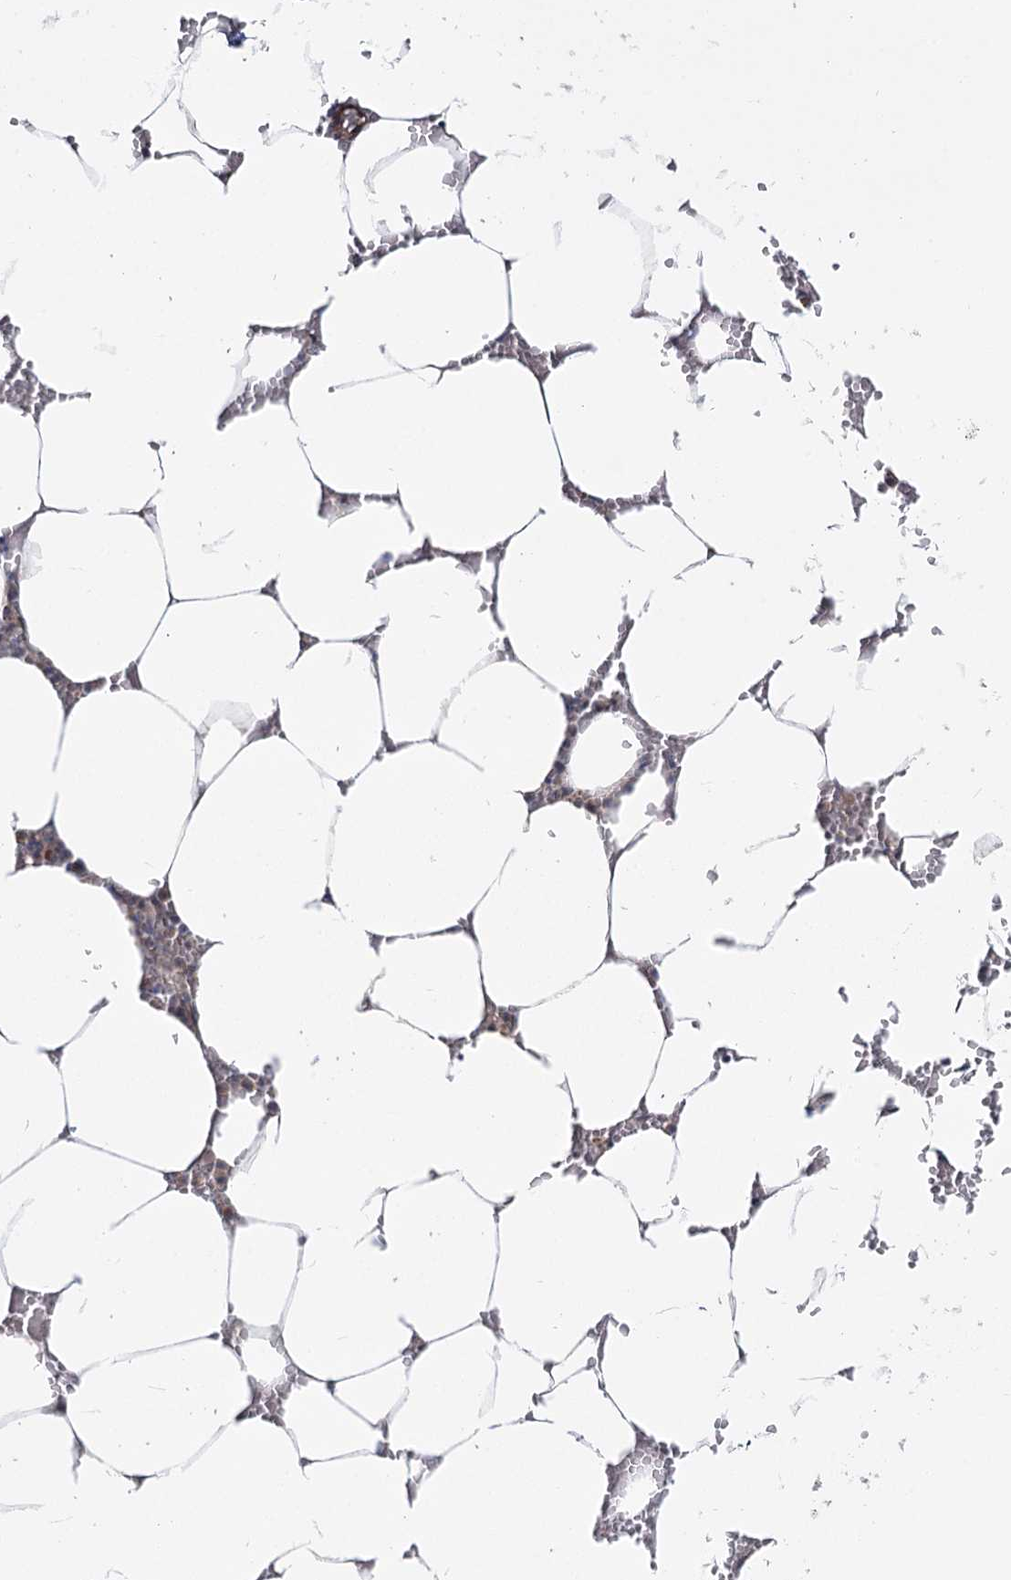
{"staining": {"intensity": "negative", "quantity": "none", "location": "none"}, "tissue": "bone marrow", "cell_type": "Hematopoietic cells", "image_type": "normal", "snomed": [{"axis": "morphology", "description": "Normal tissue, NOS"}, {"axis": "topography", "description": "Bone marrow"}], "caption": "Human bone marrow stained for a protein using immunohistochemistry reveals no expression in hematopoietic cells.", "gene": "TBC1D9B", "patient": {"sex": "male", "age": 70}}